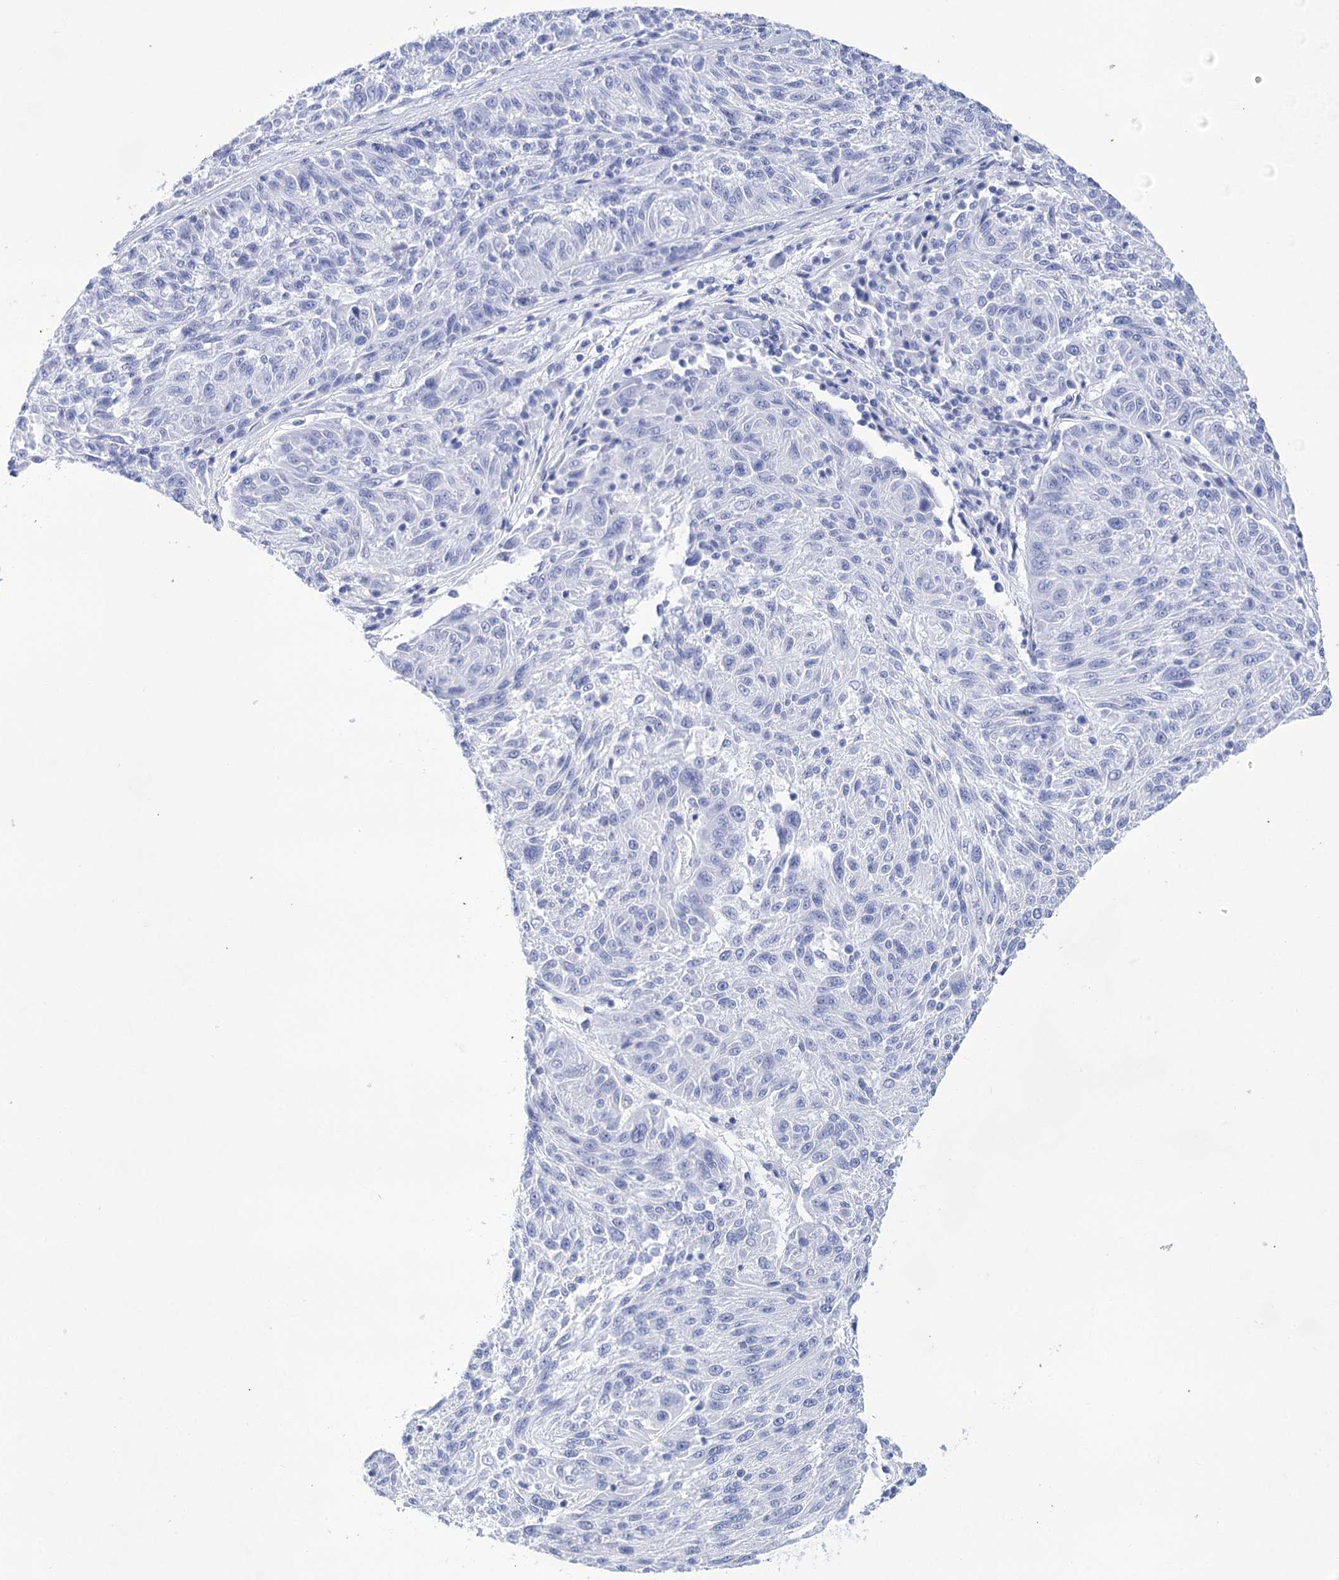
{"staining": {"intensity": "negative", "quantity": "none", "location": "none"}, "tissue": "melanoma", "cell_type": "Tumor cells", "image_type": "cancer", "snomed": [{"axis": "morphology", "description": "Malignant melanoma, NOS"}, {"axis": "topography", "description": "Skin"}], "caption": "High power microscopy photomicrograph of an immunohistochemistry (IHC) histopathology image of malignant melanoma, revealing no significant staining in tumor cells. (Brightfield microscopy of DAB immunohistochemistry (IHC) at high magnification).", "gene": "LALBA", "patient": {"sex": "male", "age": 53}}